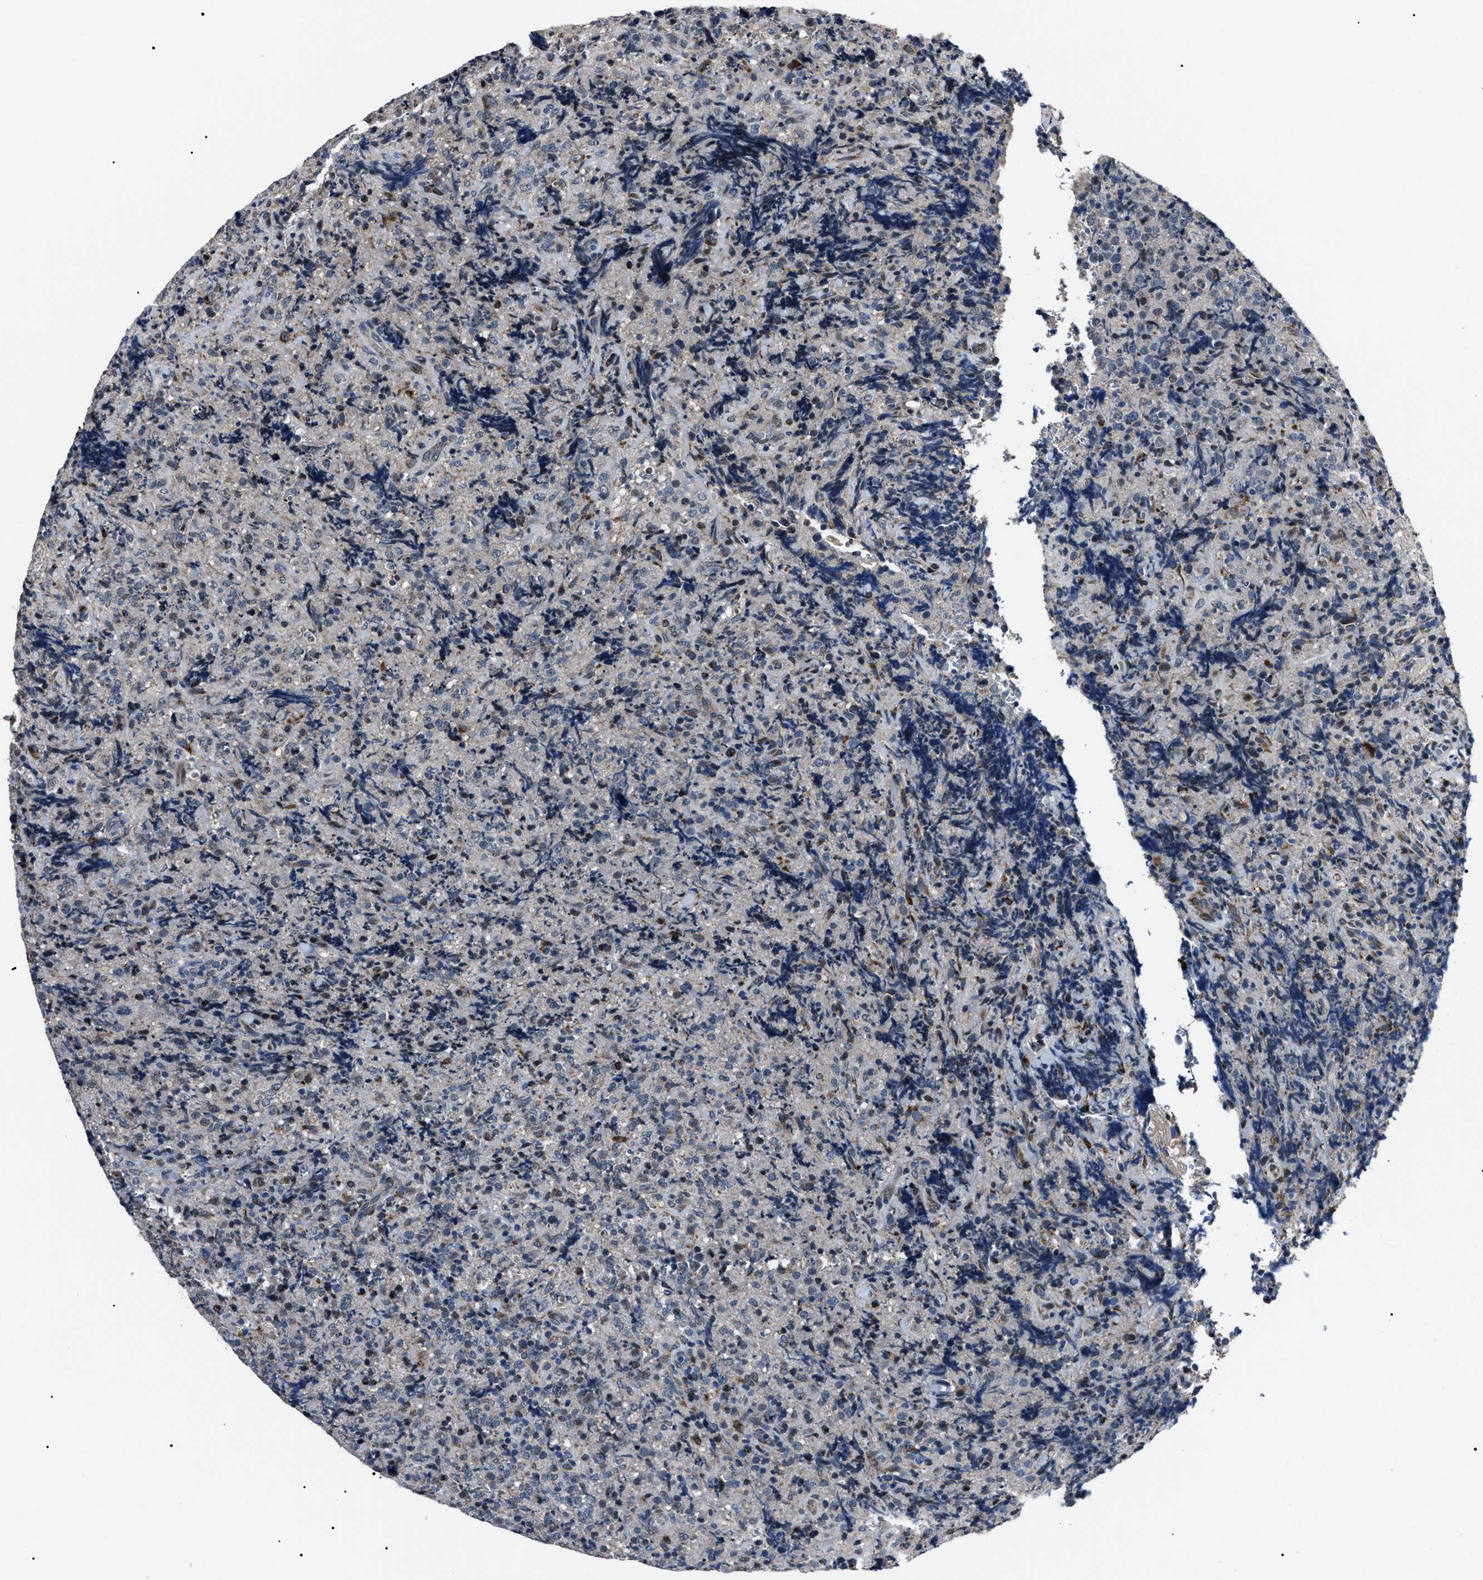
{"staining": {"intensity": "negative", "quantity": "none", "location": "none"}, "tissue": "lymphoma", "cell_type": "Tumor cells", "image_type": "cancer", "snomed": [{"axis": "morphology", "description": "Malignant lymphoma, non-Hodgkin's type, High grade"}, {"axis": "topography", "description": "Tonsil"}], "caption": "An image of human lymphoma is negative for staining in tumor cells.", "gene": "LRRC14", "patient": {"sex": "female", "age": 36}}